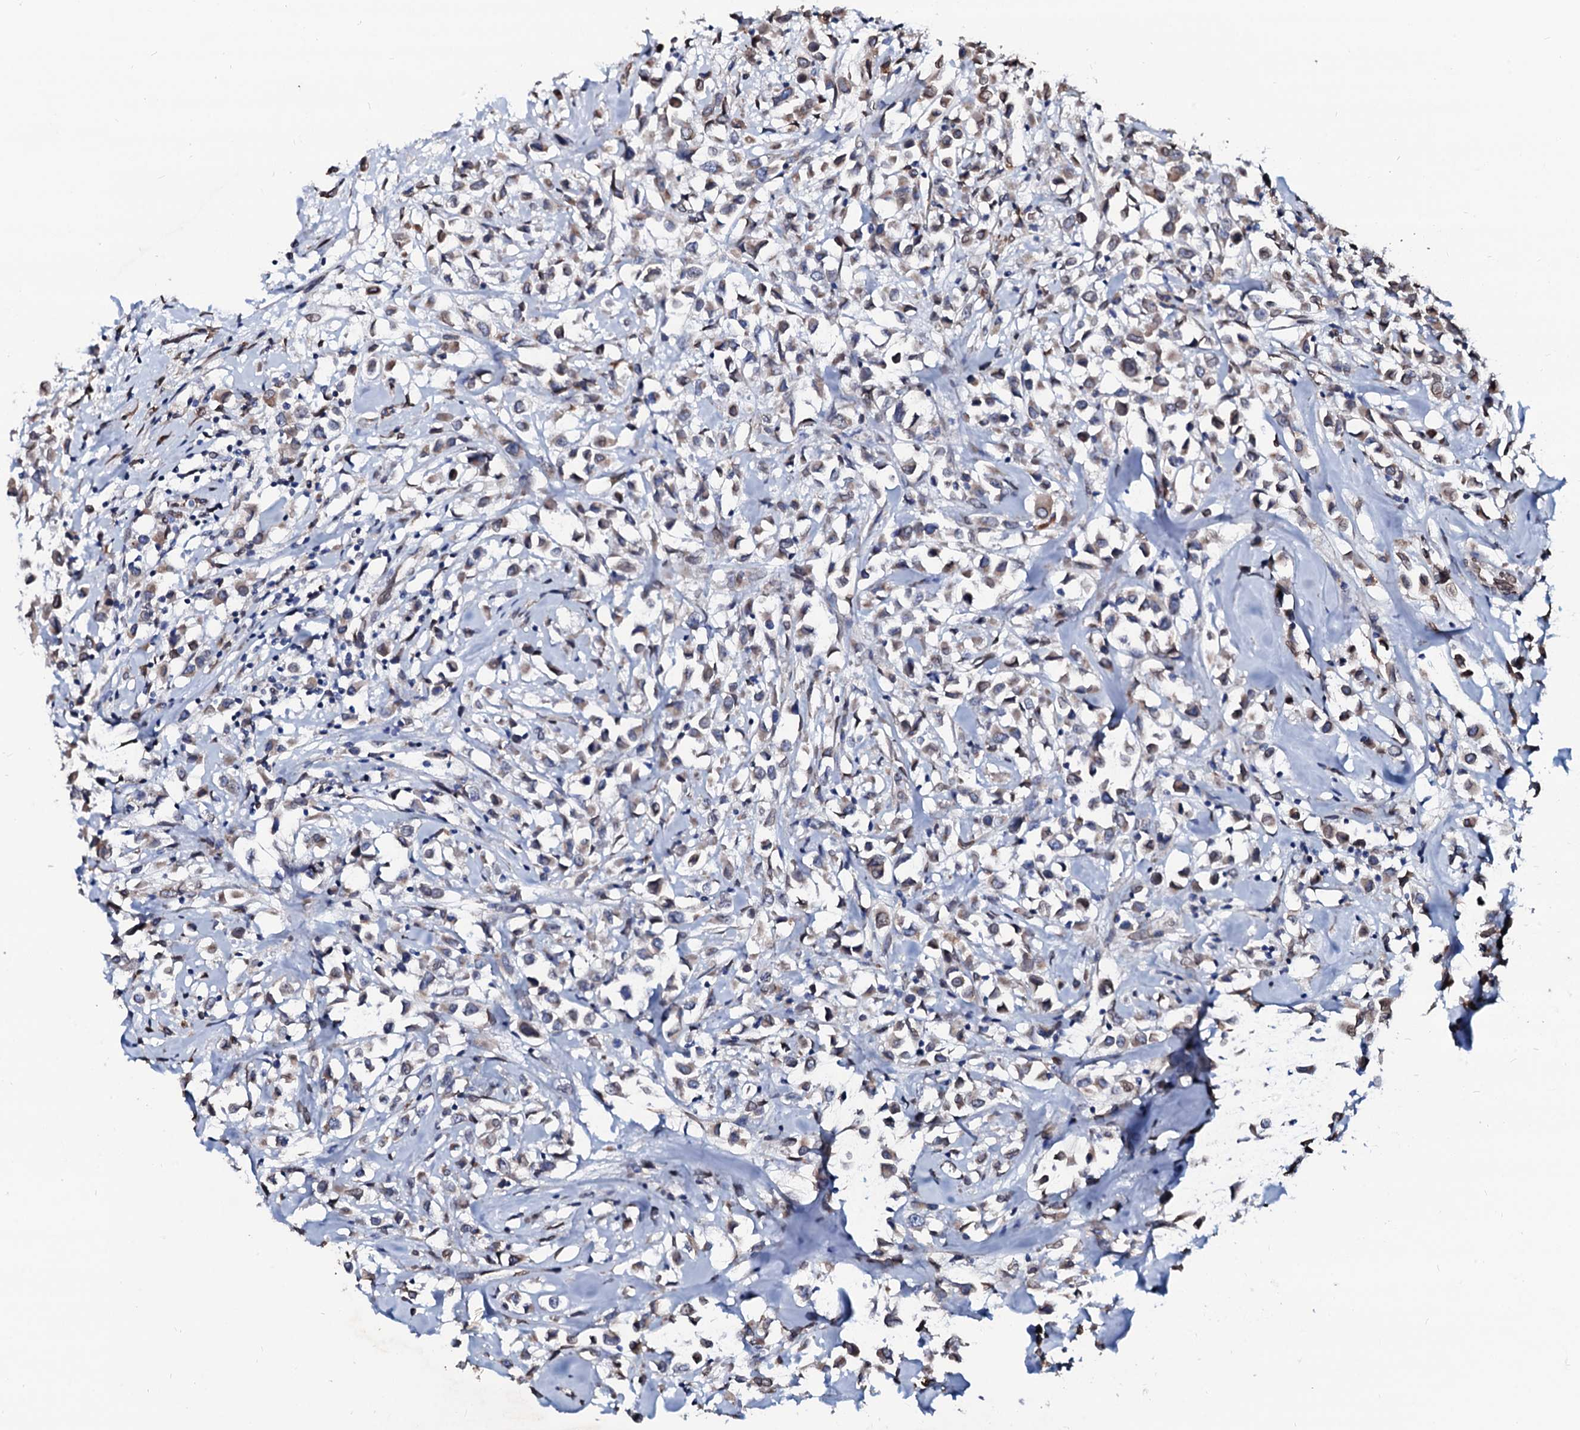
{"staining": {"intensity": "weak", "quantity": "<25%", "location": "cytoplasmic/membranous"}, "tissue": "breast cancer", "cell_type": "Tumor cells", "image_type": "cancer", "snomed": [{"axis": "morphology", "description": "Duct carcinoma"}, {"axis": "topography", "description": "Breast"}], "caption": "This image is of breast intraductal carcinoma stained with immunohistochemistry (IHC) to label a protein in brown with the nuclei are counter-stained blue. There is no staining in tumor cells. (Immunohistochemistry, brightfield microscopy, high magnification).", "gene": "NRP2", "patient": {"sex": "female", "age": 87}}